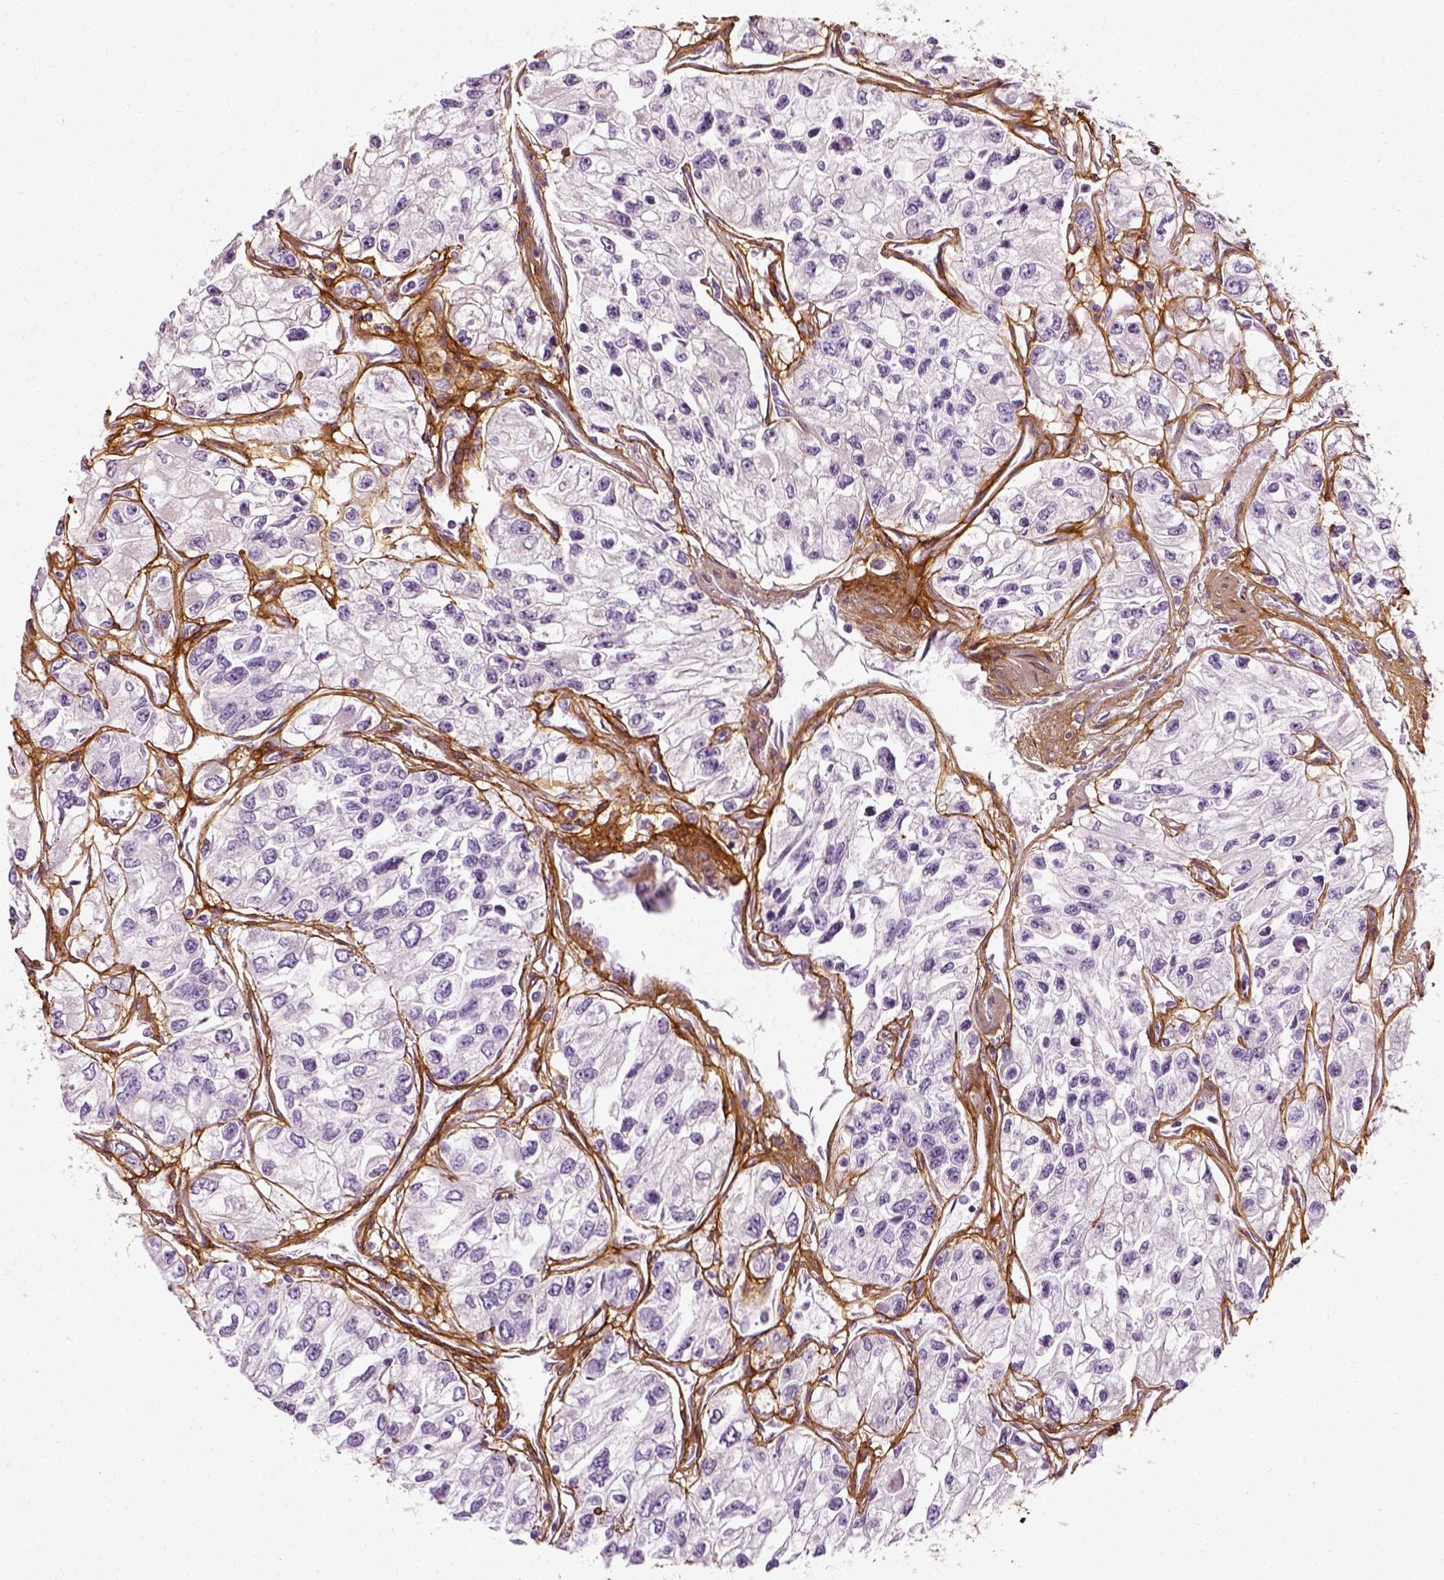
{"staining": {"intensity": "negative", "quantity": "none", "location": "none"}, "tissue": "renal cancer", "cell_type": "Tumor cells", "image_type": "cancer", "snomed": [{"axis": "morphology", "description": "Adenocarcinoma, NOS"}, {"axis": "topography", "description": "Kidney"}], "caption": "A high-resolution micrograph shows IHC staining of renal adenocarcinoma, which exhibits no significant positivity in tumor cells.", "gene": "COL6A2", "patient": {"sex": "female", "age": 59}}